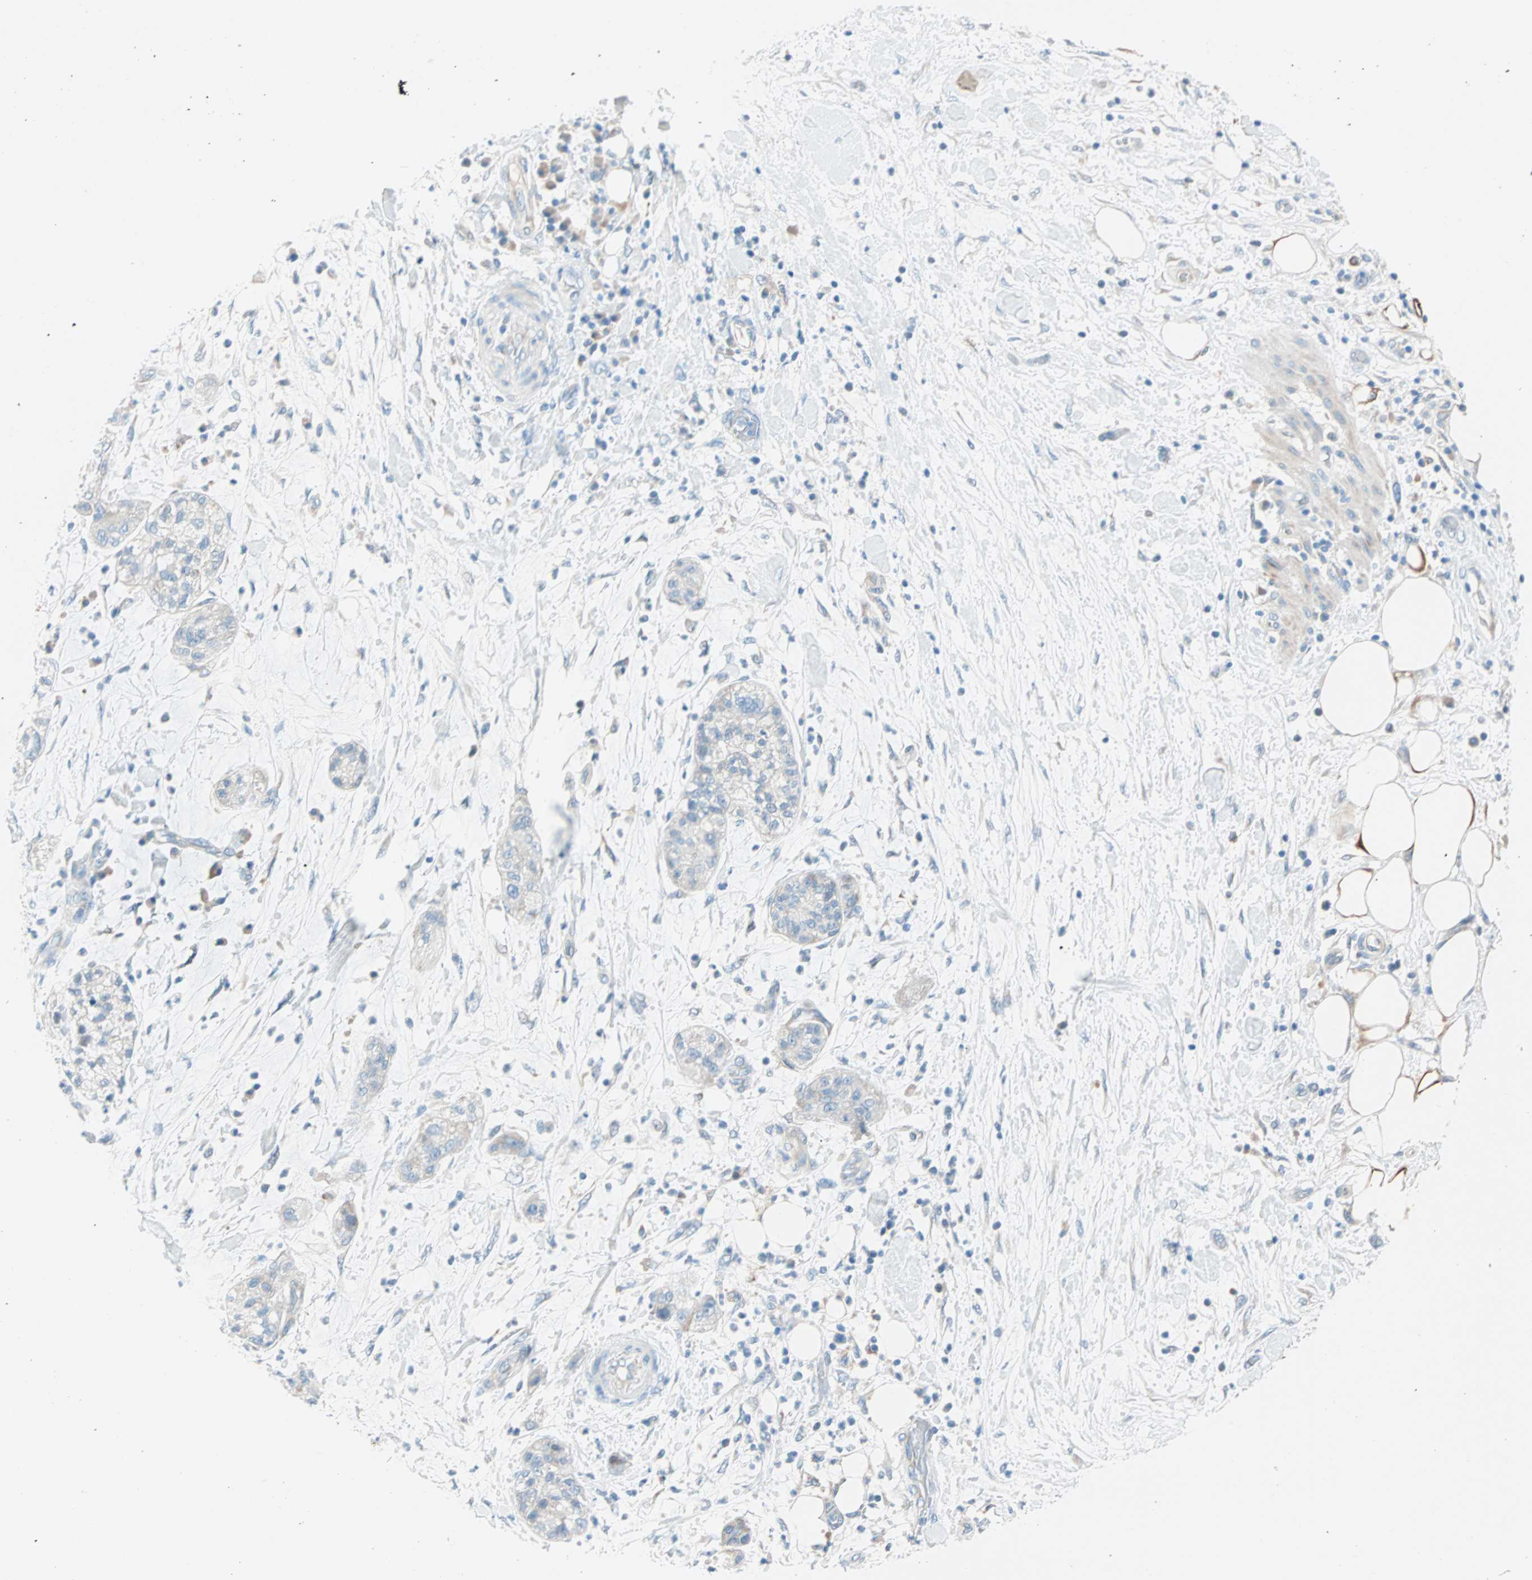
{"staining": {"intensity": "negative", "quantity": "none", "location": "none"}, "tissue": "pancreatic cancer", "cell_type": "Tumor cells", "image_type": "cancer", "snomed": [{"axis": "morphology", "description": "Adenocarcinoma, NOS"}, {"axis": "topography", "description": "Pancreas"}], "caption": "A photomicrograph of pancreatic cancer stained for a protein displays no brown staining in tumor cells.", "gene": "TMEM163", "patient": {"sex": "female", "age": 78}}